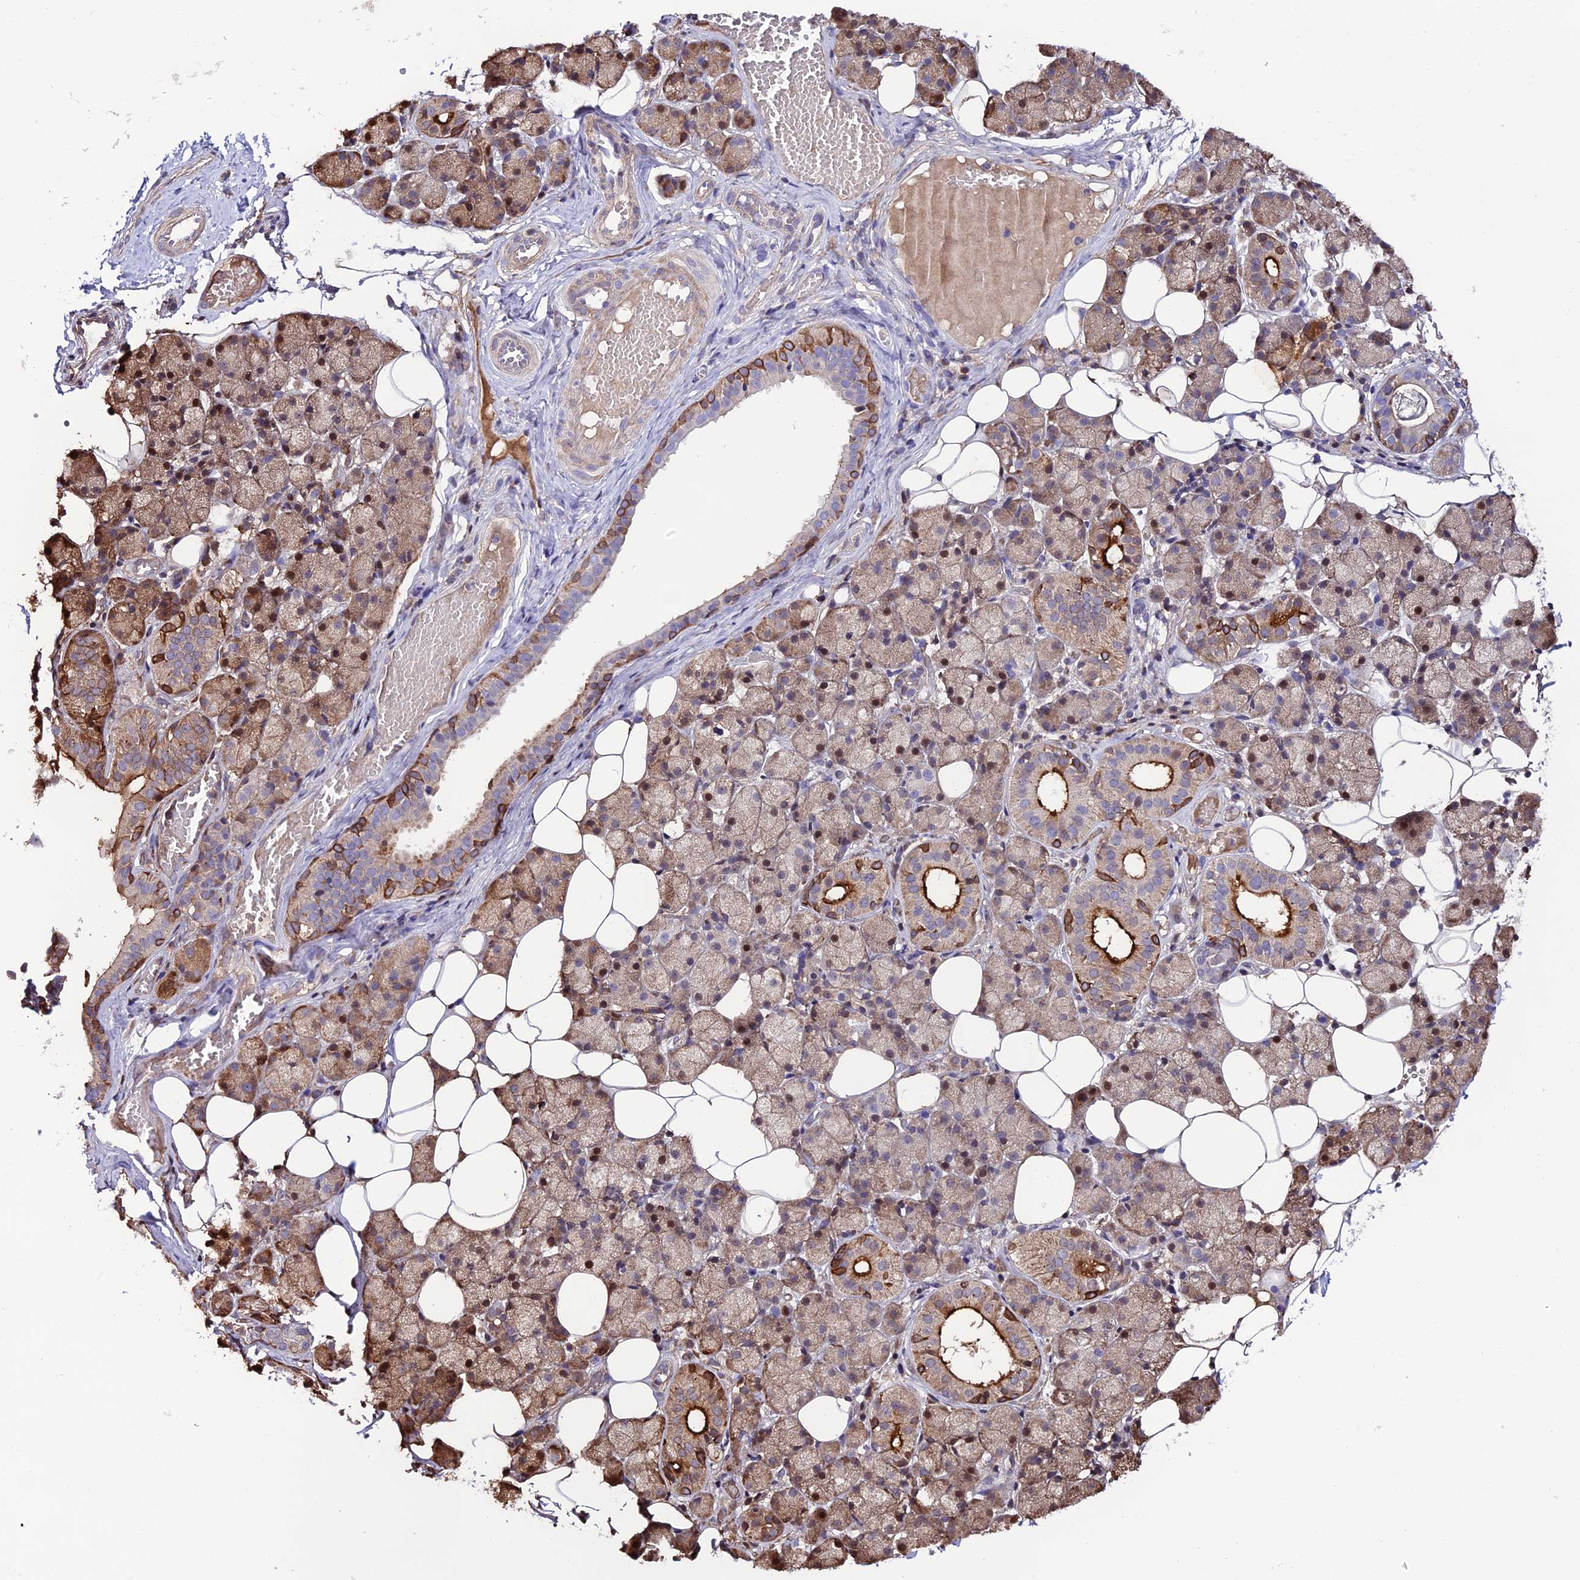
{"staining": {"intensity": "strong", "quantity": "<25%", "location": "cytoplasmic/membranous,nuclear"}, "tissue": "salivary gland", "cell_type": "Glandular cells", "image_type": "normal", "snomed": [{"axis": "morphology", "description": "Normal tissue, NOS"}, {"axis": "topography", "description": "Salivary gland"}], "caption": "Strong cytoplasmic/membranous,nuclear staining is identified in approximately <25% of glandular cells in normal salivary gland.", "gene": "BRME1", "patient": {"sex": "female", "age": 33}}